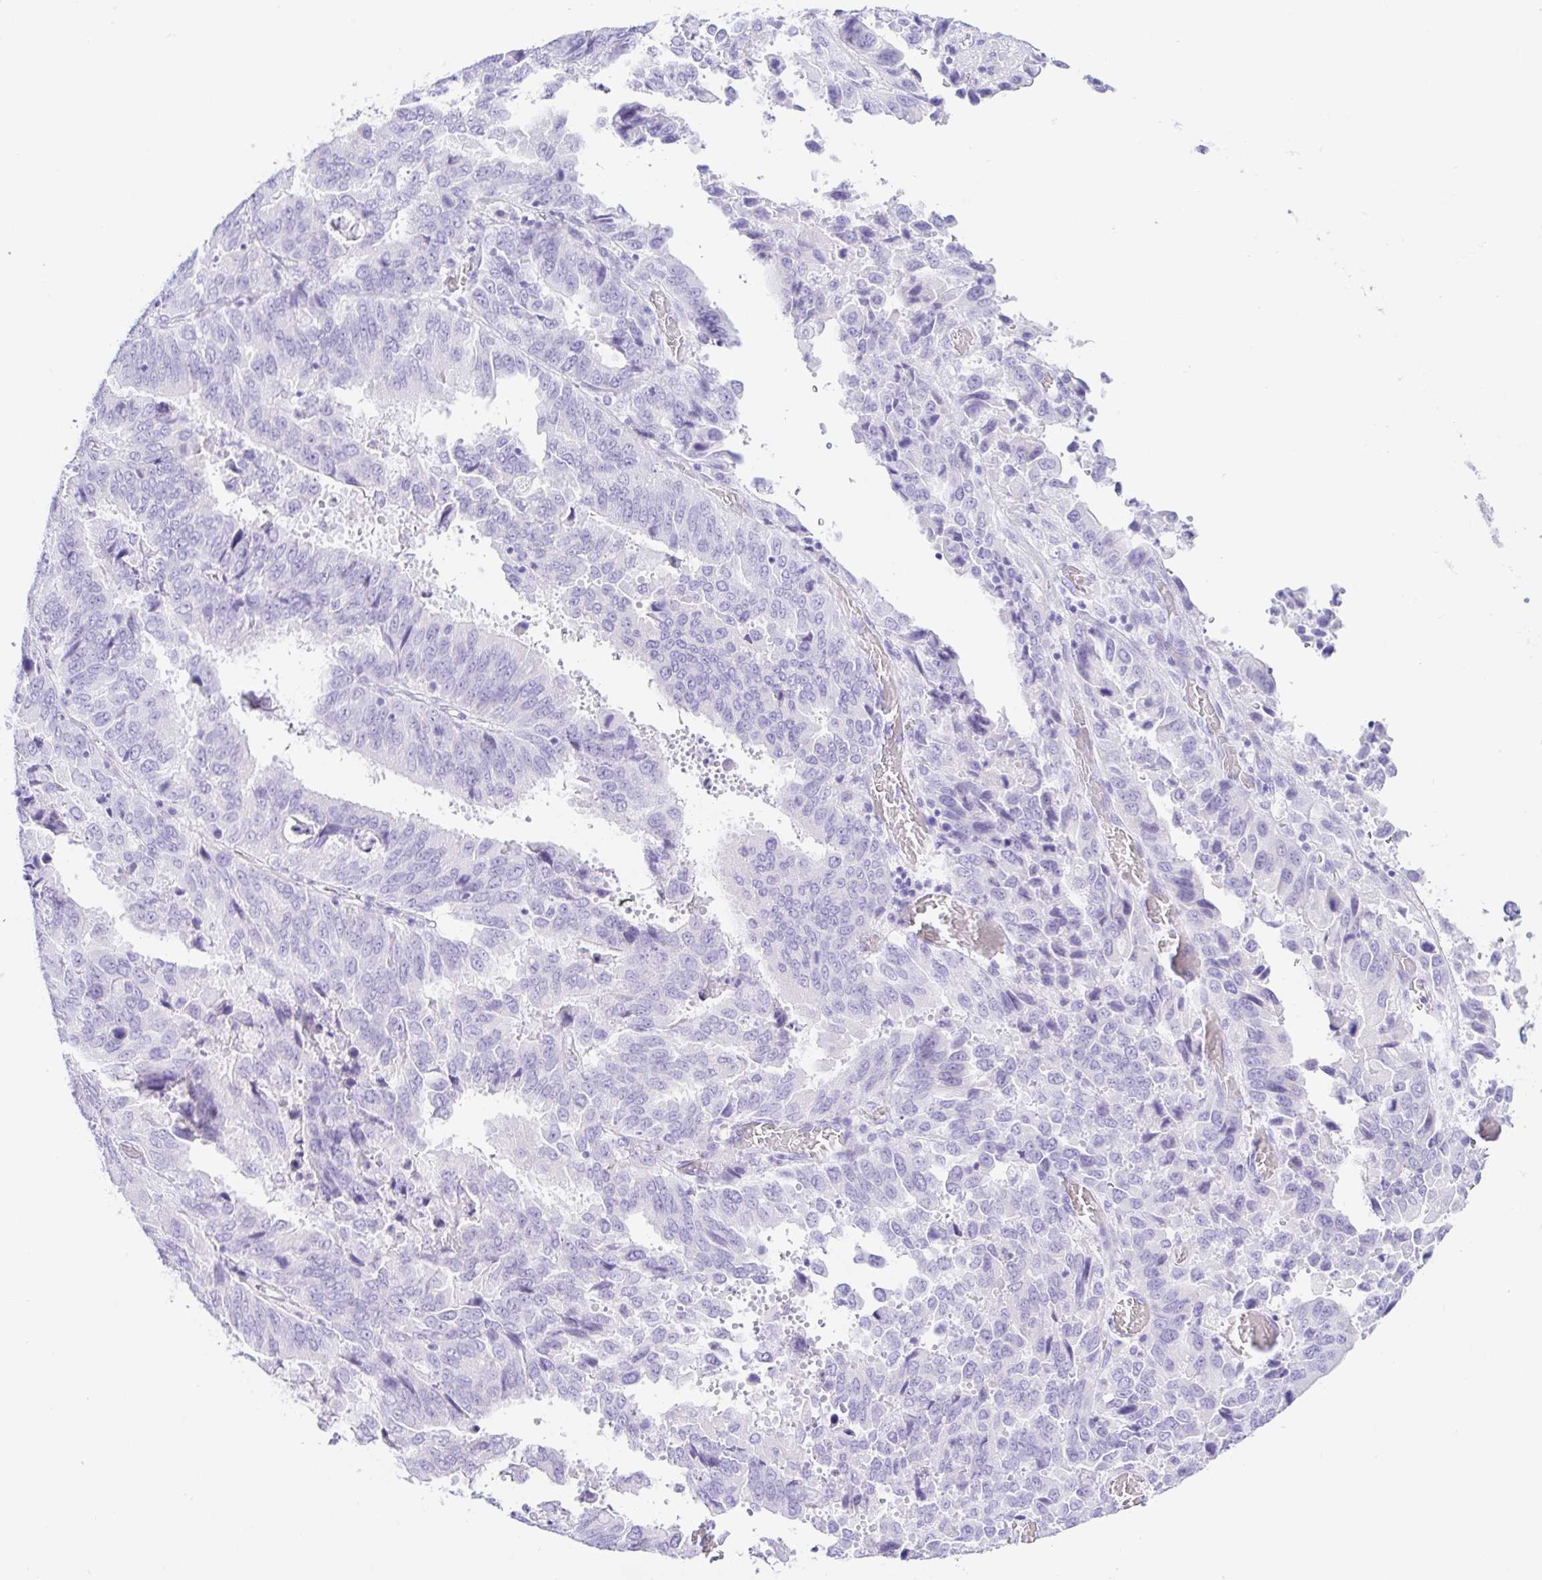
{"staining": {"intensity": "negative", "quantity": "none", "location": "none"}, "tissue": "stomach cancer", "cell_type": "Tumor cells", "image_type": "cancer", "snomed": [{"axis": "morphology", "description": "Adenocarcinoma, NOS"}, {"axis": "topography", "description": "Stomach, upper"}], "caption": "DAB (3,3'-diaminobenzidine) immunohistochemical staining of human stomach cancer (adenocarcinoma) exhibits no significant expression in tumor cells. Brightfield microscopy of IHC stained with DAB (brown) and hematoxylin (blue), captured at high magnification.", "gene": "PAX8", "patient": {"sex": "male", "age": 74}}